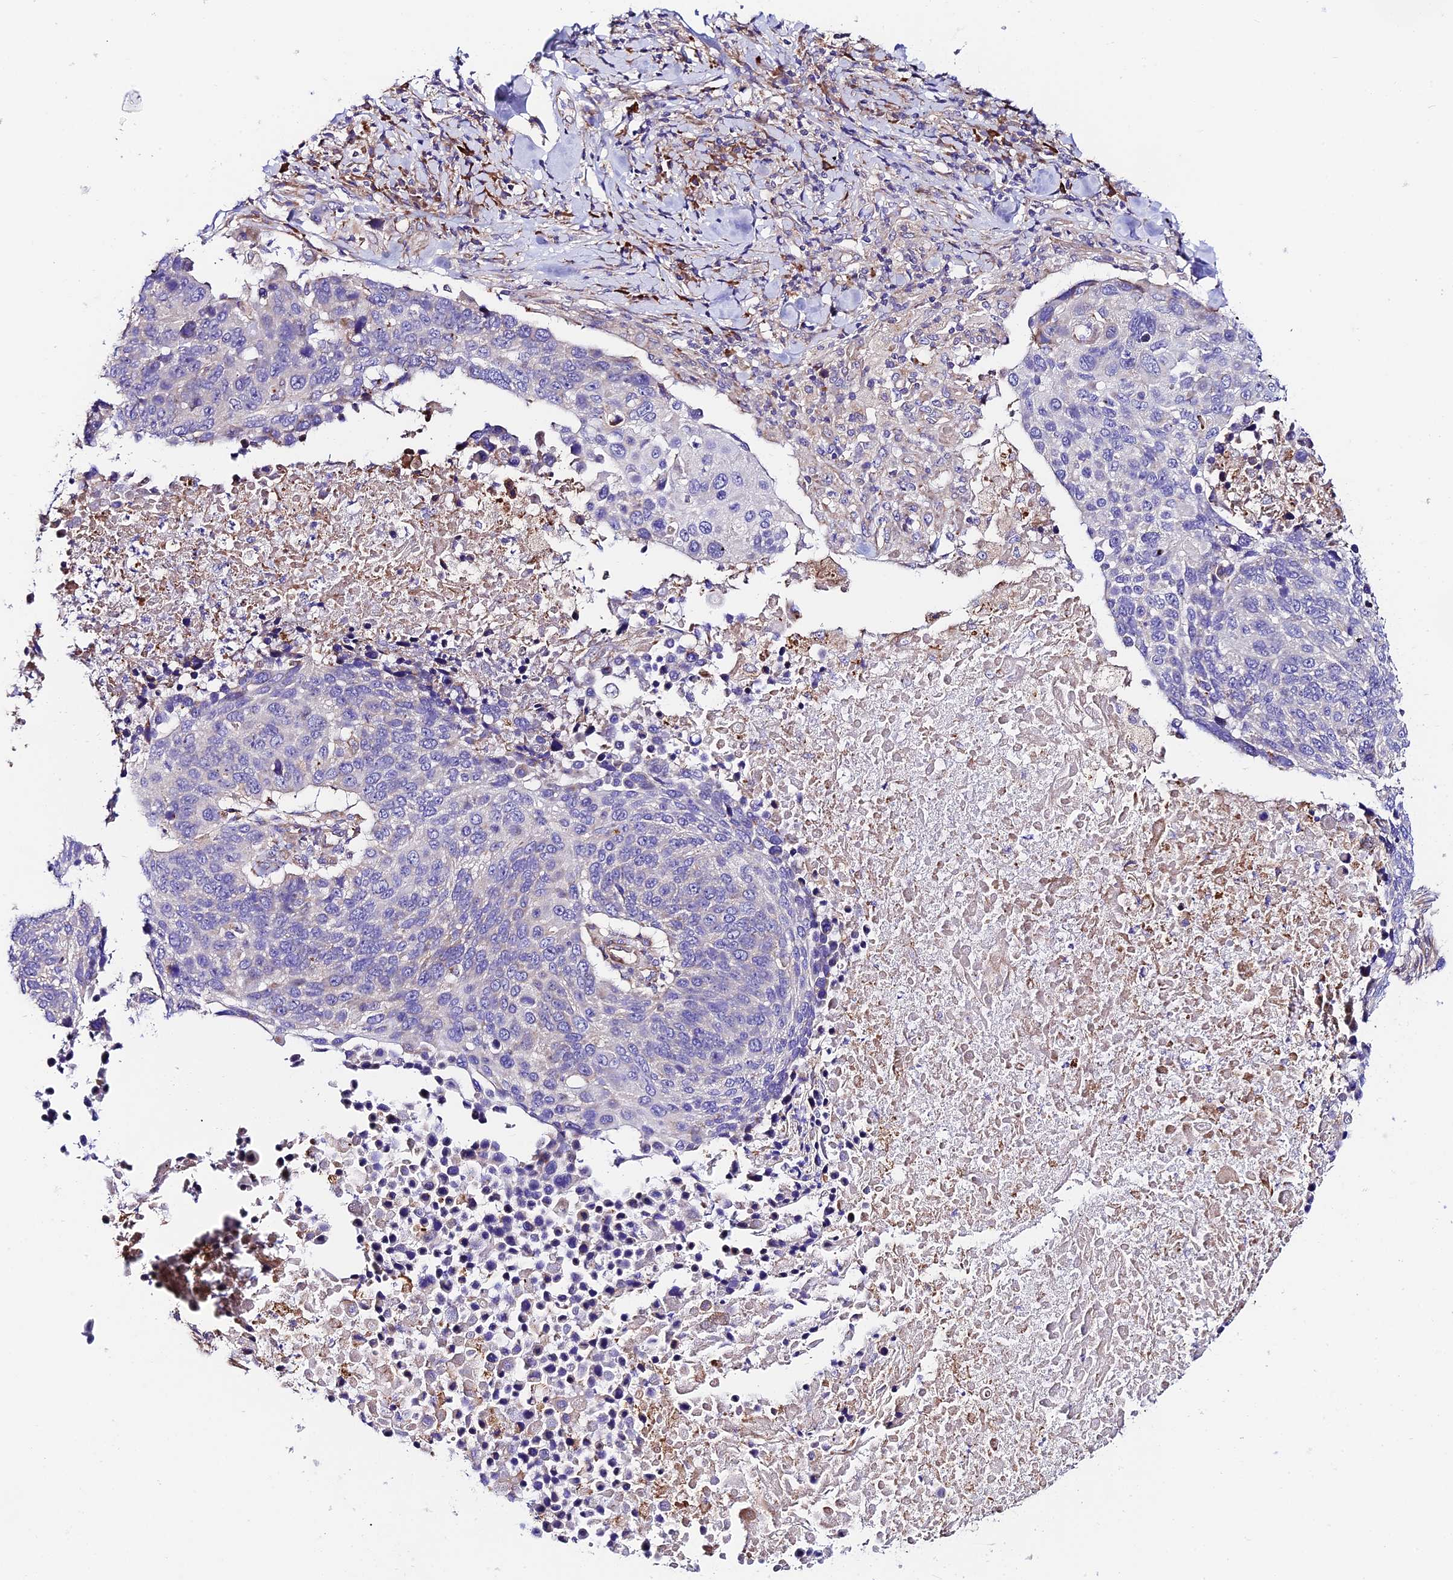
{"staining": {"intensity": "negative", "quantity": "none", "location": "none"}, "tissue": "lung cancer", "cell_type": "Tumor cells", "image_type": "cancer", "snomed": [{"axis": "morphology", "description": "Normal tissue, NOS"}, {"axis": "morphology", "description": "Squamous cell carcinoma, NOS"}, {"axis": "topography", "description": "Lymph node"}, {"axis": "topography", "description": "Lung"}], "caption": "Immunohistochemistry of human lung cancer (squamous cell carcinoma) demonstrates no staining in tumor cells.", "gene": "VPS13C", "patient": {"sex": "male", "age": 66}}